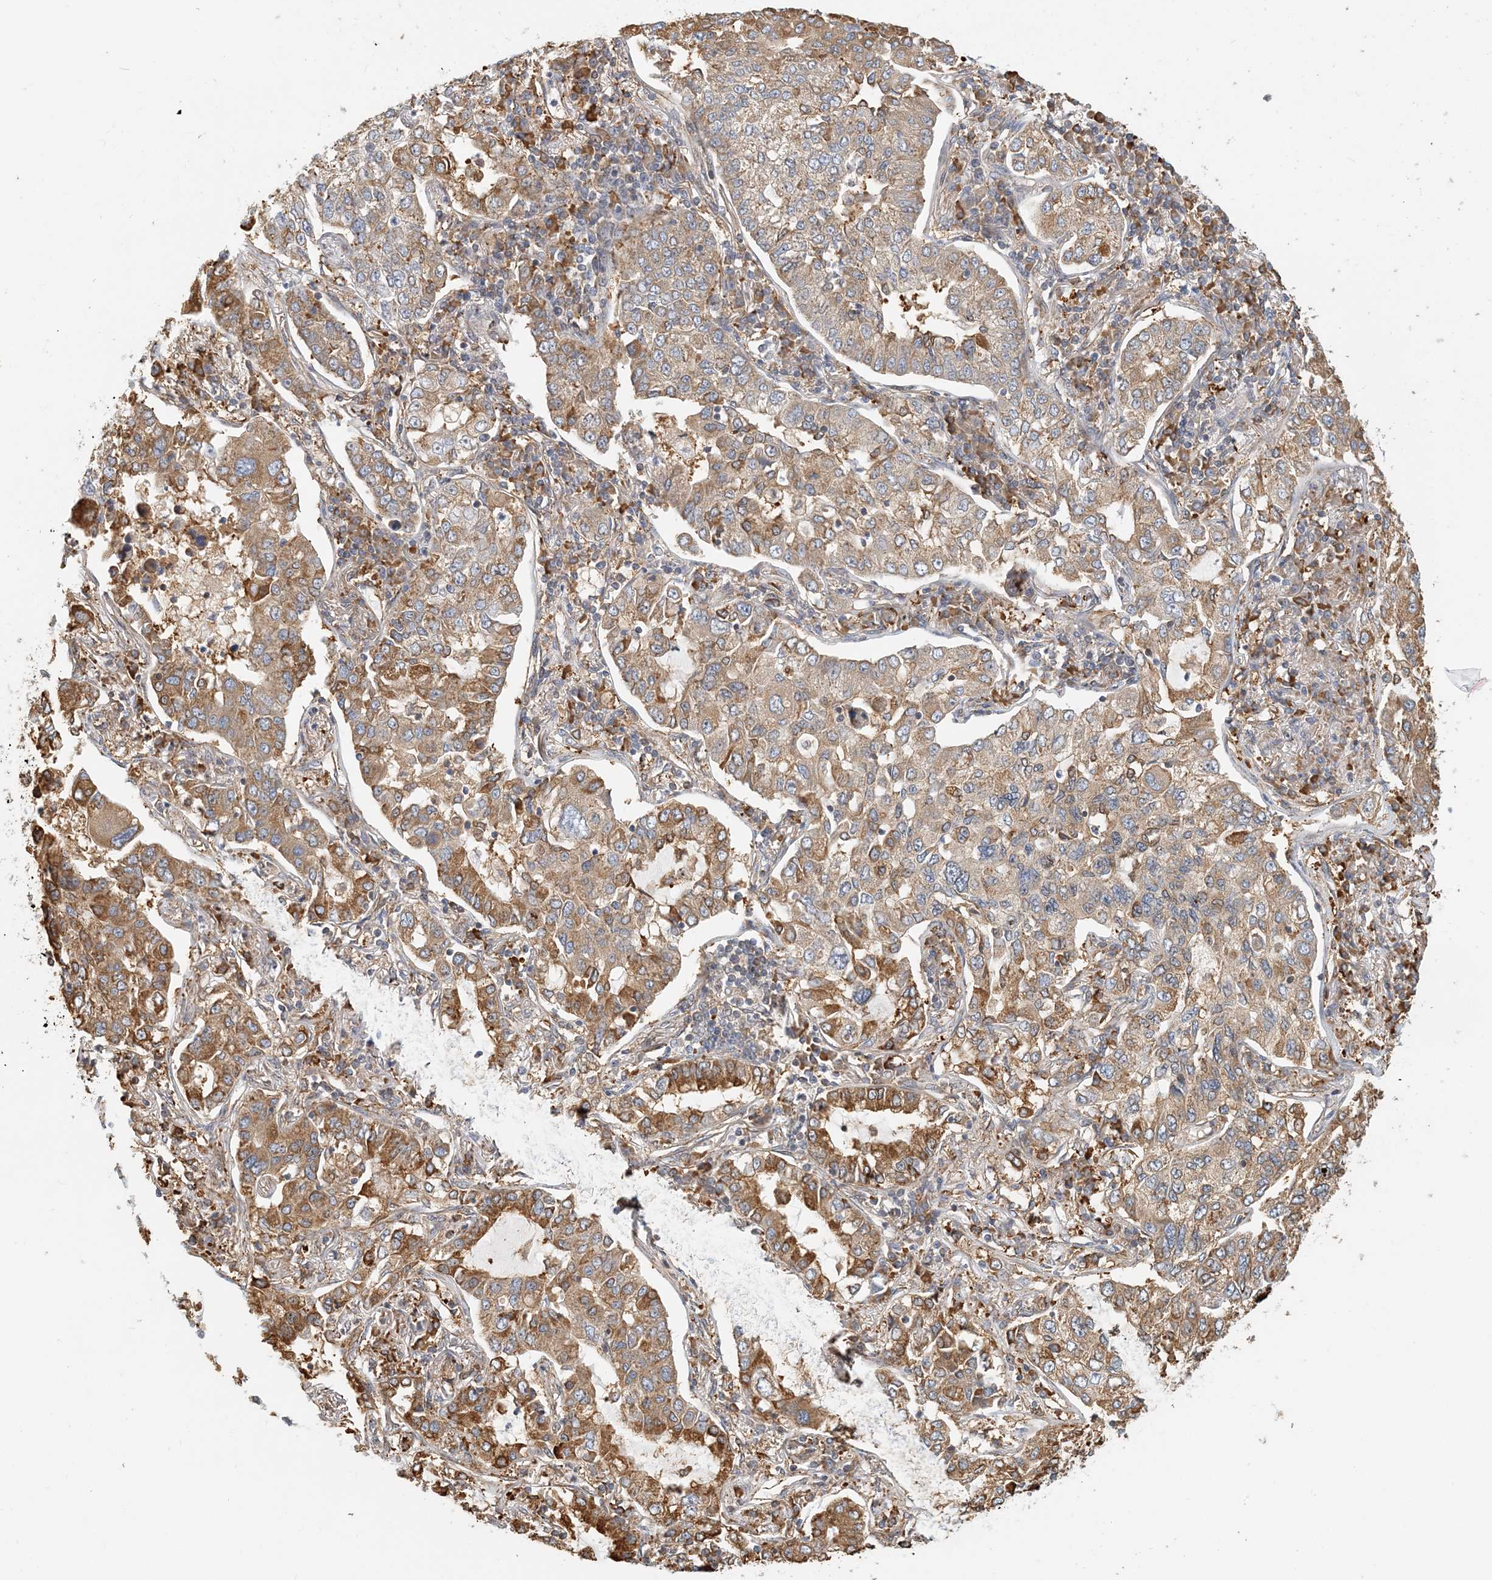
{"staining": {"intensity": "moderate", "quantity": ">75%", "location": "cytoplasmic/membranous"}, "tissue": "lung cancer", "cell_type": "Tumor cells", "image_type": "cancer", "snomed": [{"axis": "morphology", "description": "Adenocarcinoma, NOS"}, {"axis": "topography", "description": "Lung"}], "caption": "Immunohistochemical staining of human adenocarcinoma (lung) shows moderate cytoplasmic/membranous protein positivity in approximately >75% of tumor cells.", "gene": "HNMT", "patient": {"sex": "male", "age": 49}}